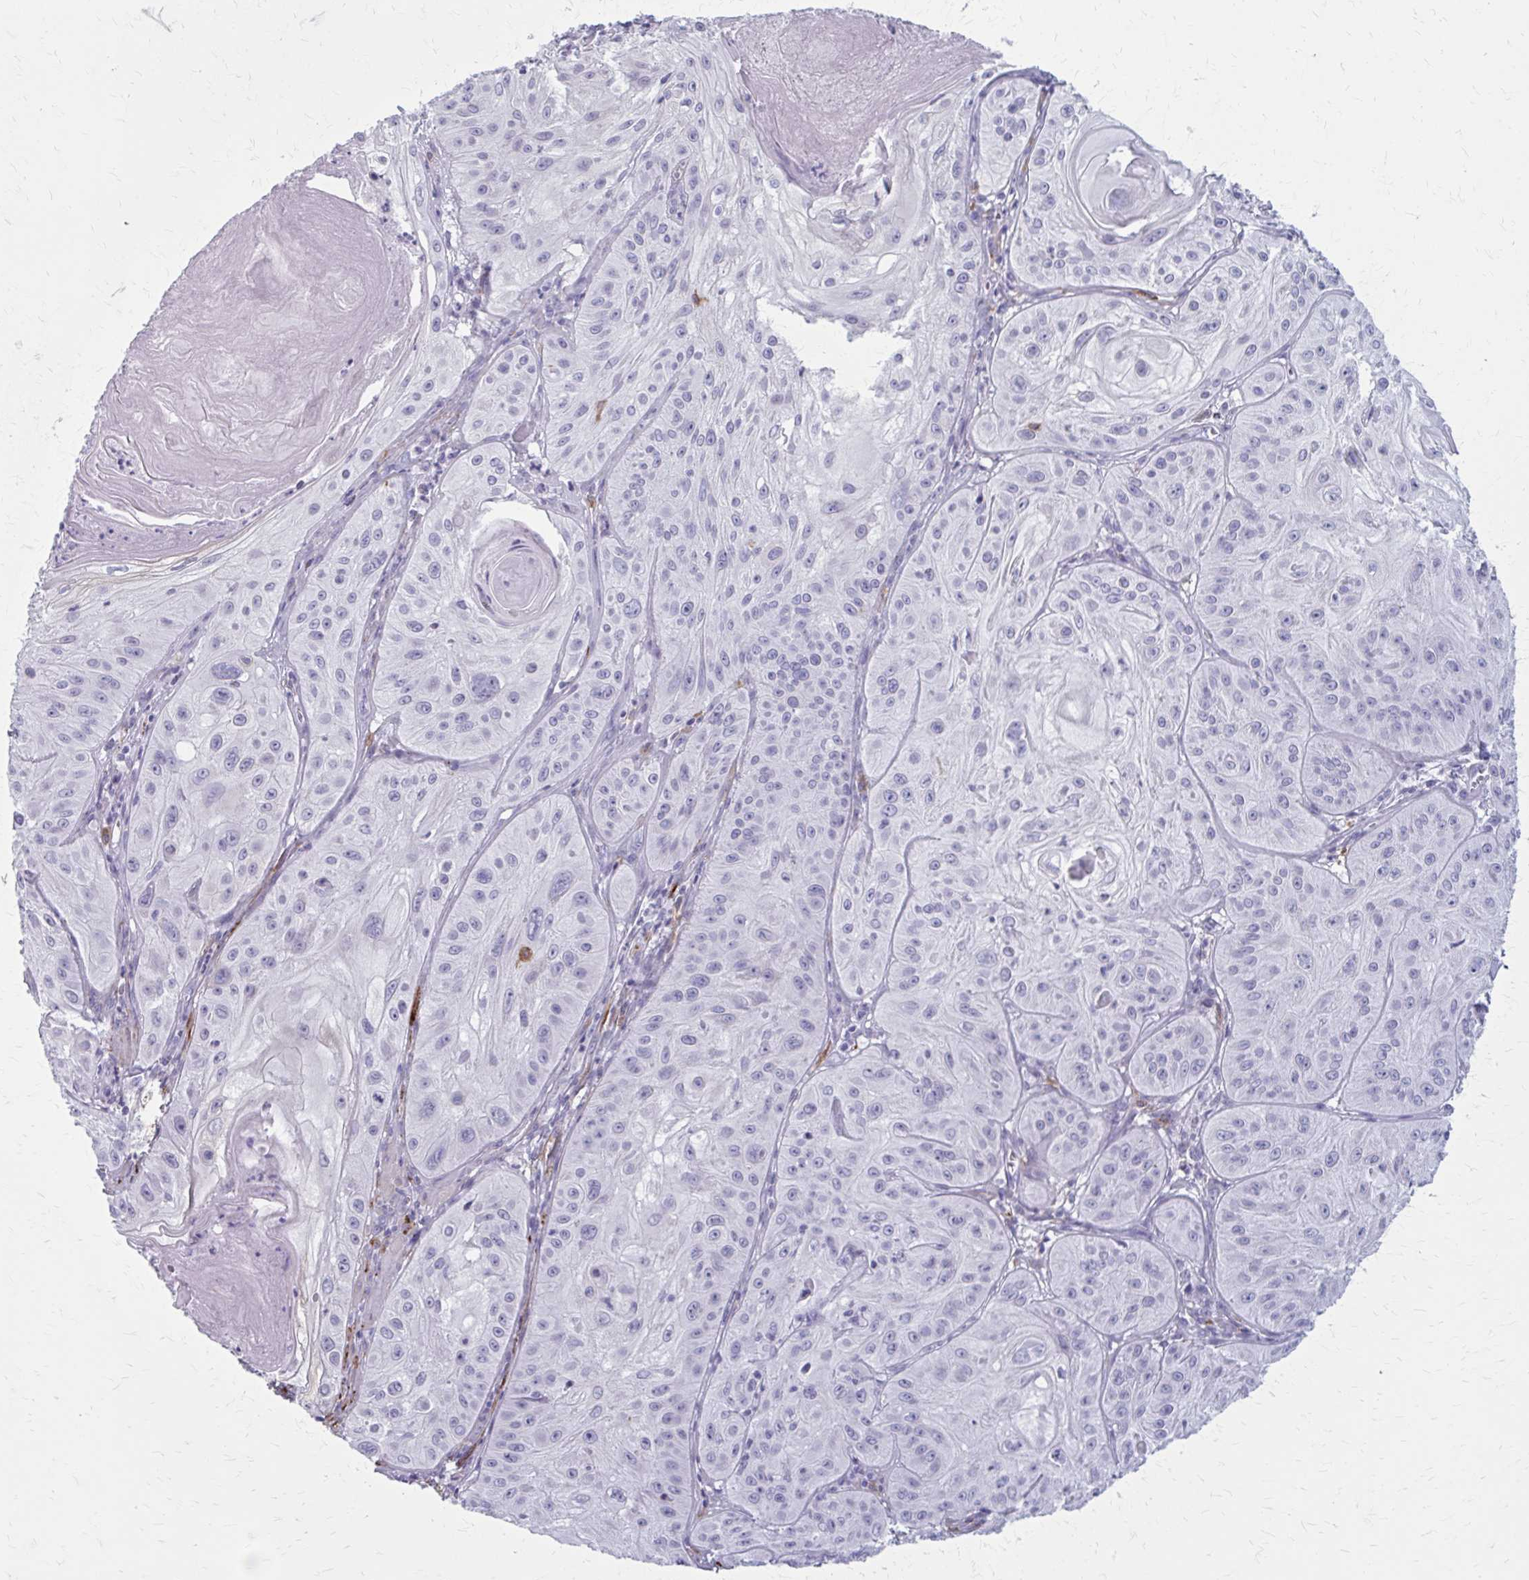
{"staining": {"intensity": "negative", "quantity": "none", "location": "none"}, "tissue": "skin cancer", "cell_type": "Tumor cells", "image_type": "cancer", "snomed": [{"axis": "morphology", "description": "Squamous cell carcinoma, NOS"}, {"axis": "topography", "description": "Skin"}], "caption": "This histopathology image is of skin cancer (squamous cell carcinoma) stained with IHC to label a protein in brown with the nuclei are counter-stained blue. There is no positivity in tumor cells.", "gene": "AKAP12", "patient": {"sex": "male", "age": 85}}